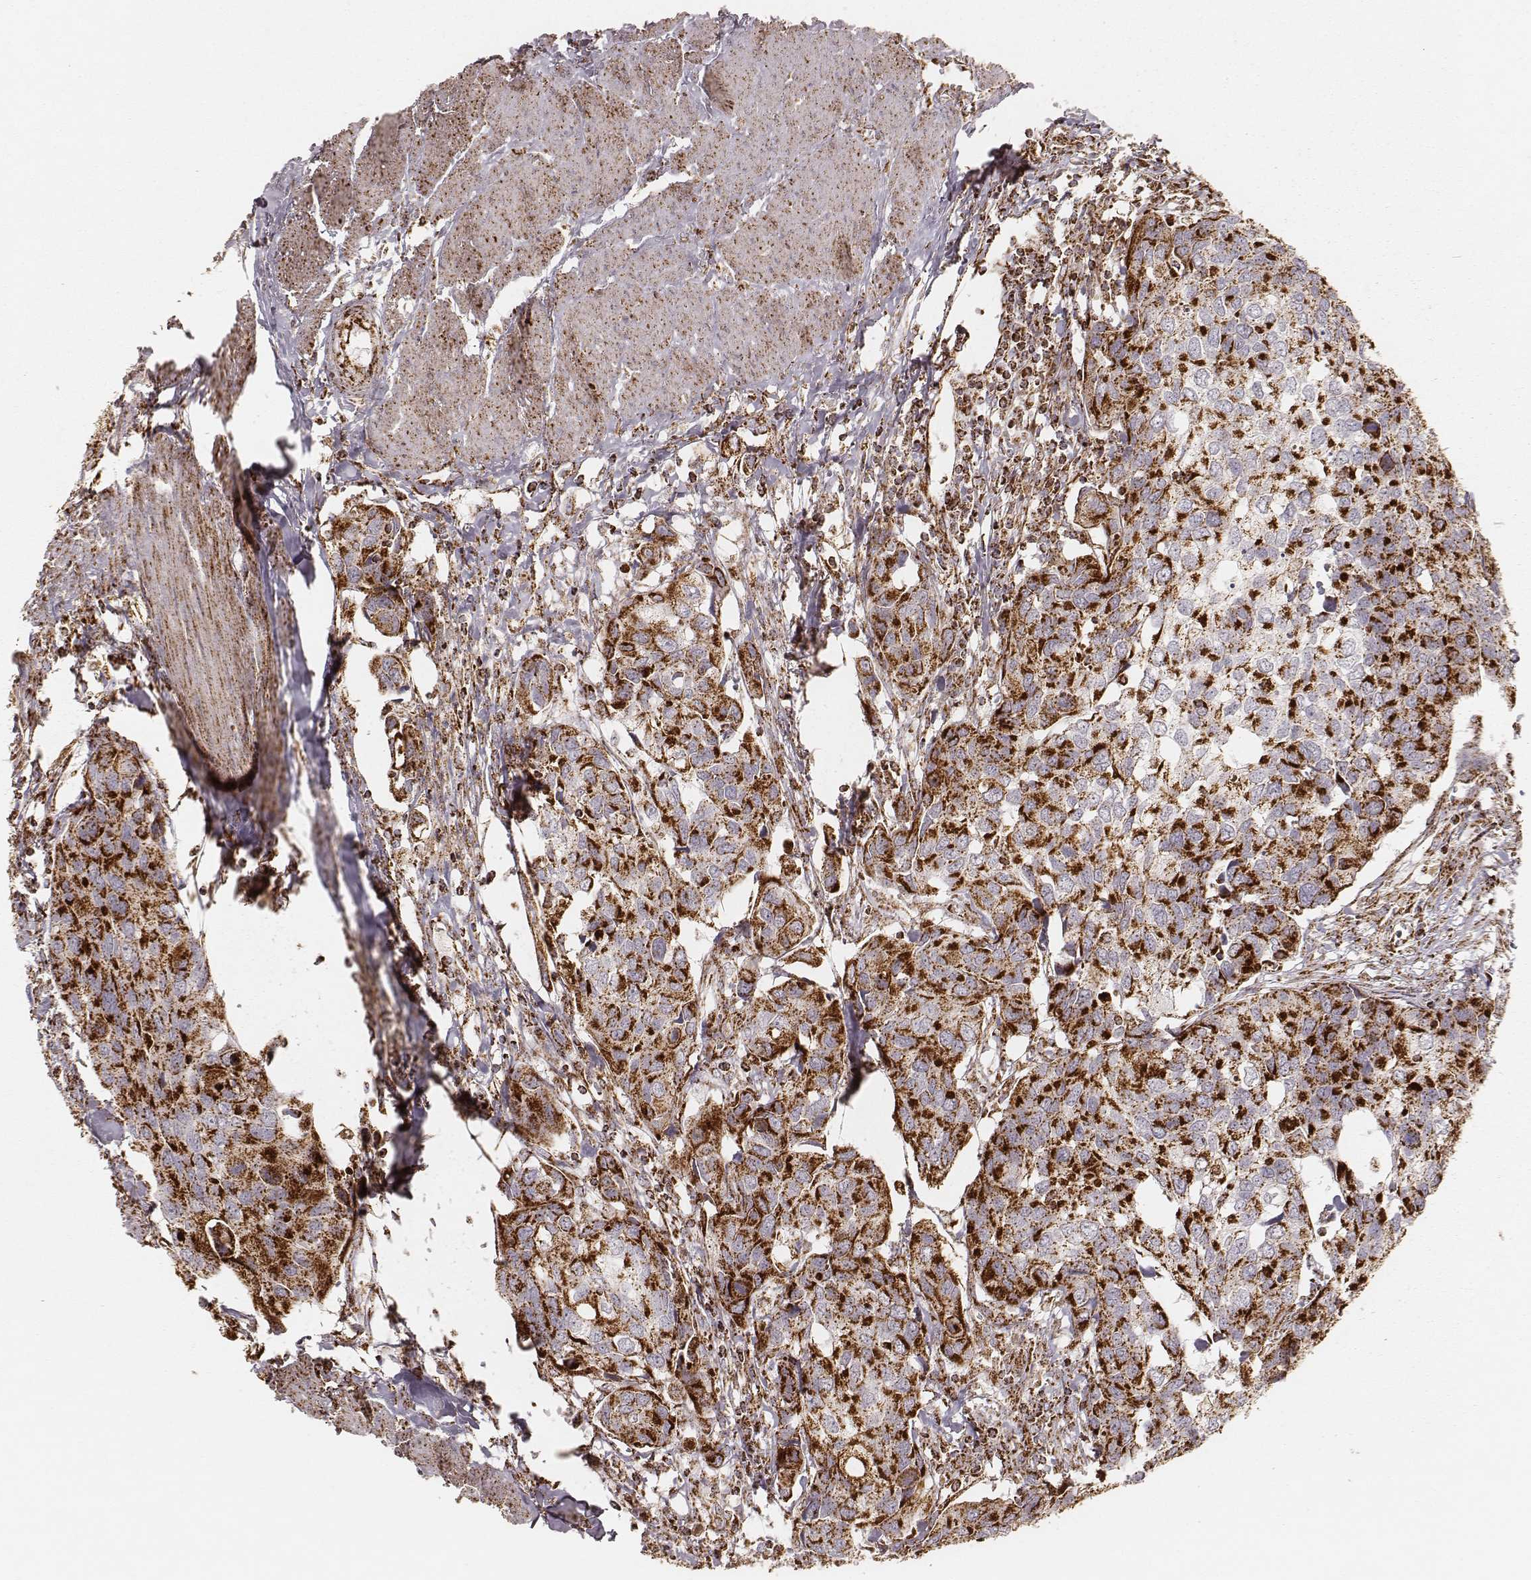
{"staining": {"intensity": "strong", "quantity": ">75%", "location": "cytoplasmic/membranous"}, "tissue": "urothelial cancer", "cell_type": "Tumor cells", "image_type": "cancer", "snomed": [{"axis": "morphology", "description": "Urothelial carcinoma, High grade"}, {"axis": "topography", "description": "Urinary bladder"}], "caption": "Protein staining of urothelial cancer tissue shows strong cytoplasmic/membranous positivity in approximately >75% of tumor cells. (IHC, brightfield microscopy, high magnification).", "gene": "CS", "patient": {"sex": "male", "age": 60}}